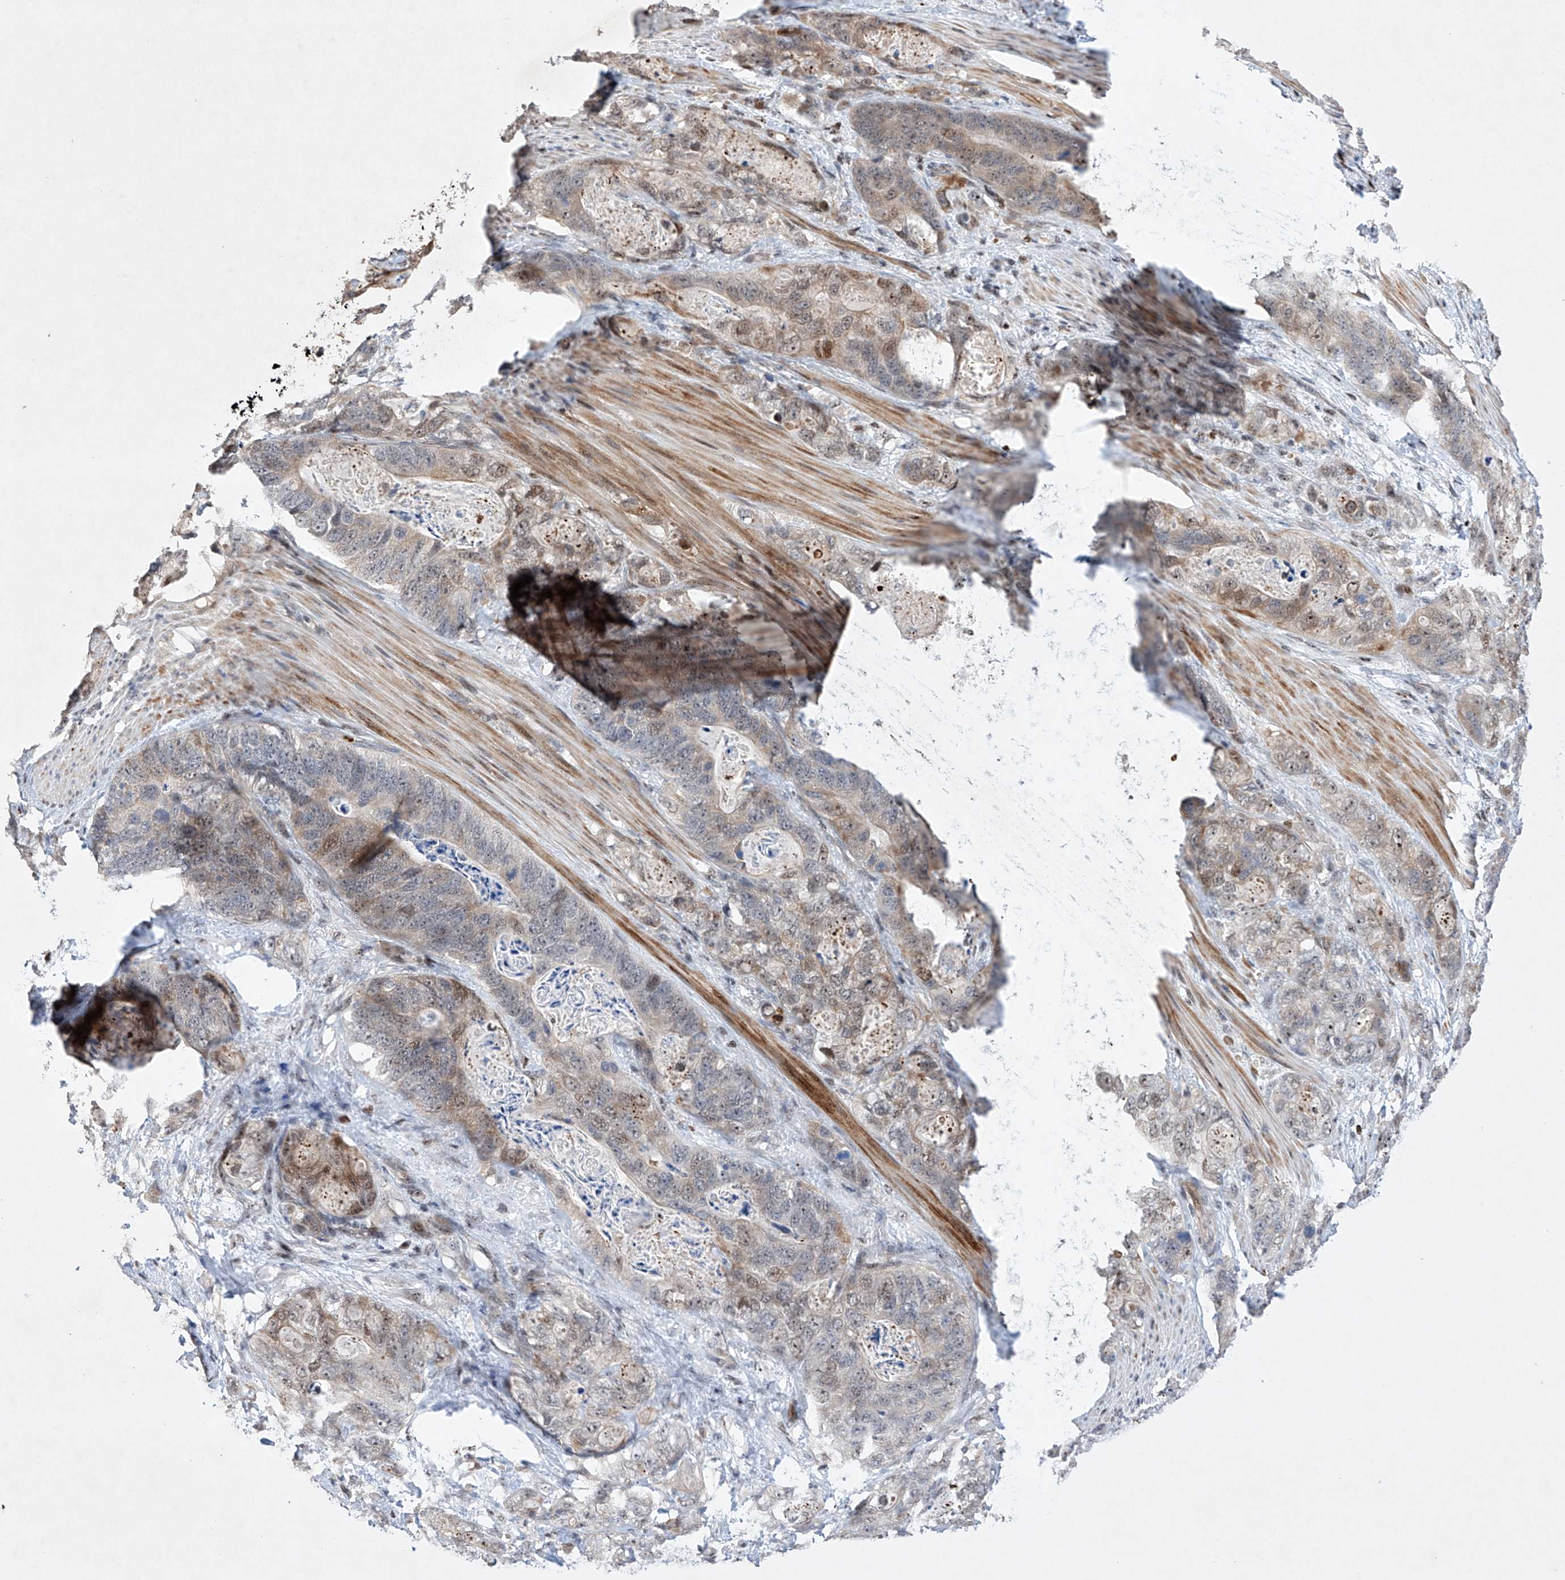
{"staining": {"intensity": "weak", "quantity": "<25%", "location": "cytoplasmic/membranous,nuclear"}, "tissue": "stomach cancer", "cell_type": "Tumor cells", "image_type": "cancer", "snomed": [{"axis": "morphology", "description": "Normal tissue, NOS"}, {"axis": "morphology", "description": "Adenocarcinoma, NOS"}, {"axis": "topography", "description": "Stomach"}], "caption": "IHC histopathology image of neoplastic tissue: human stomach cancer stained with DAB reveals no significant protein expression in tumor cells.", "gene": "AFG1L", "patient": {"sex": "female", "age": 89}}